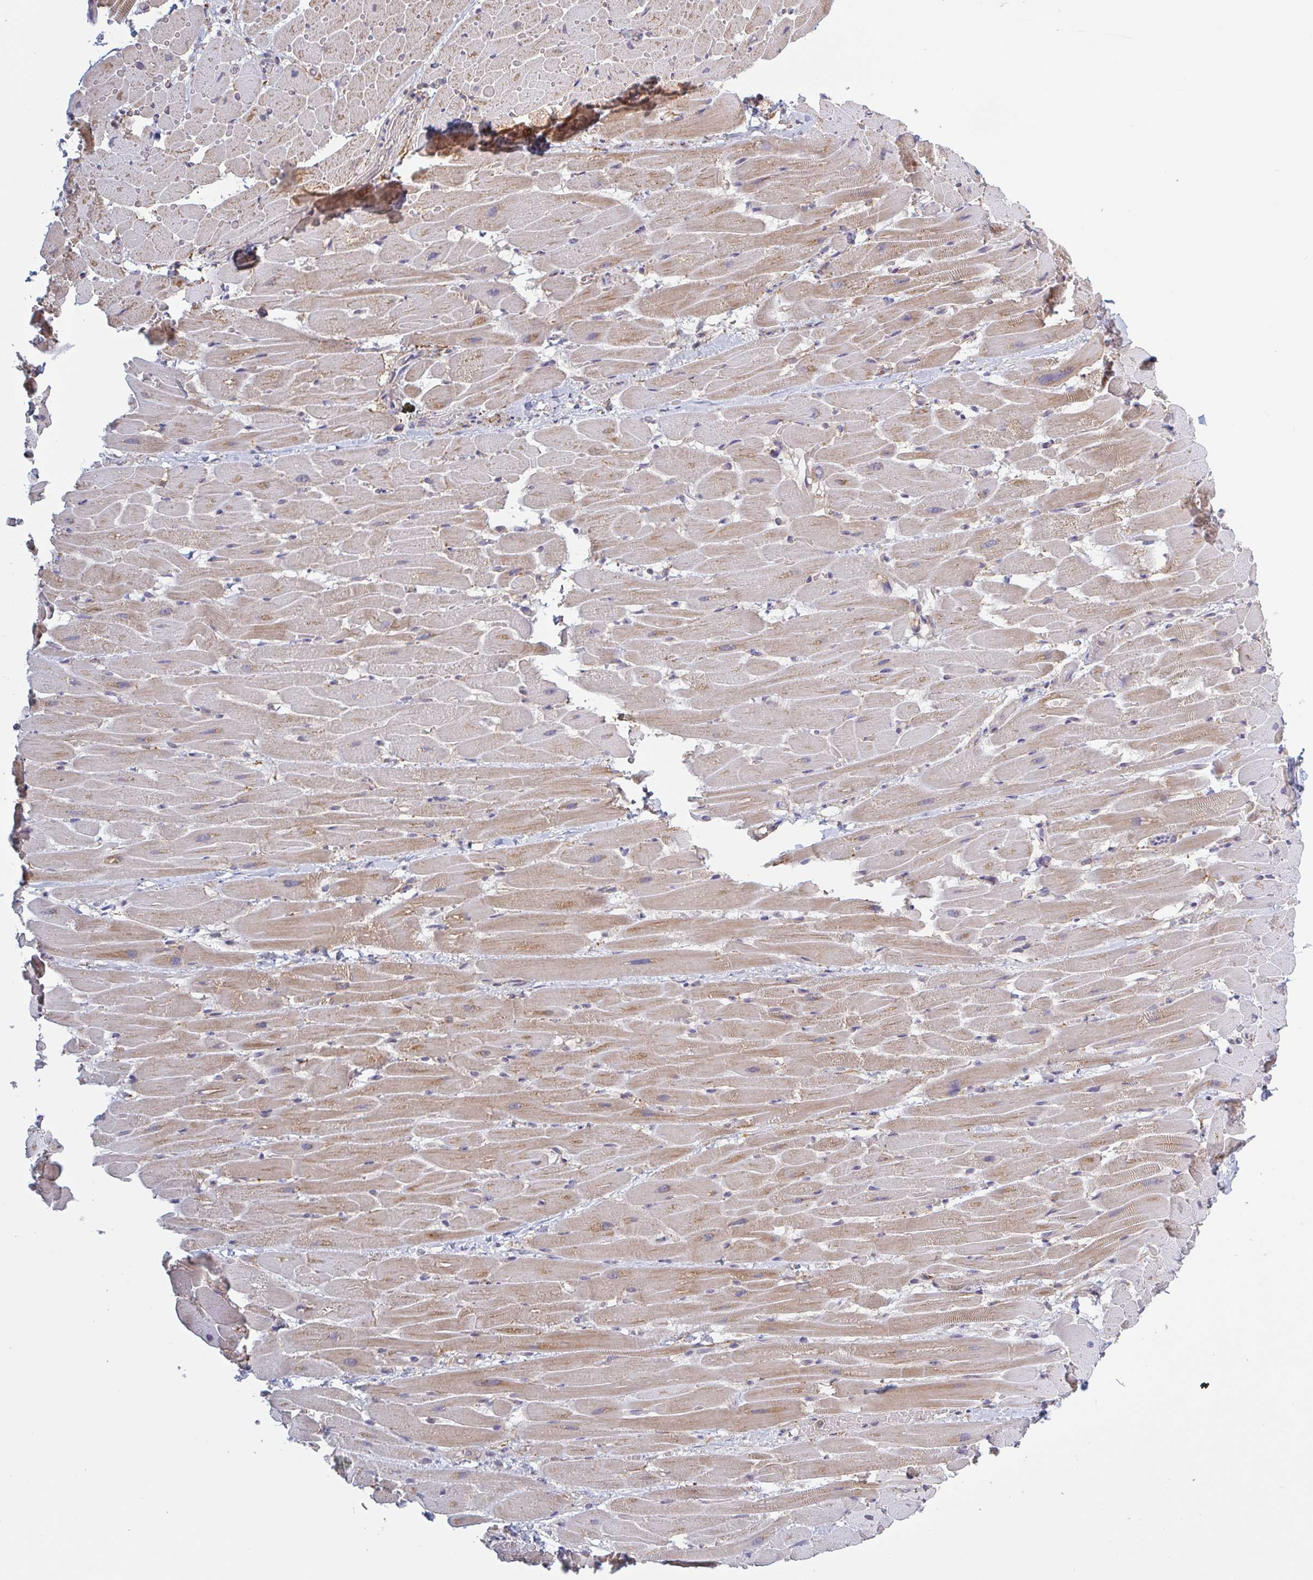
{"staining": {"intensity": "moderate", "quantity": "25%-75%", "location": "cytoplasmic/membranous"}, "tissue": "heart muscle", "cell_type": "Cardiomyocytes", "image_type": "normal", "snomed": [{"axis": "morphology", "description": "Normal tissue, NOS"}, {"axis": "topography", "description": "Heart"}], "caption": "Moderate cytoplasmic/membranous expression is present in about 25%-75% of cardiomyocytes in normal heart muscle.", "gene": "SURF1", "patient": {"sex": "male", "age": 37}}